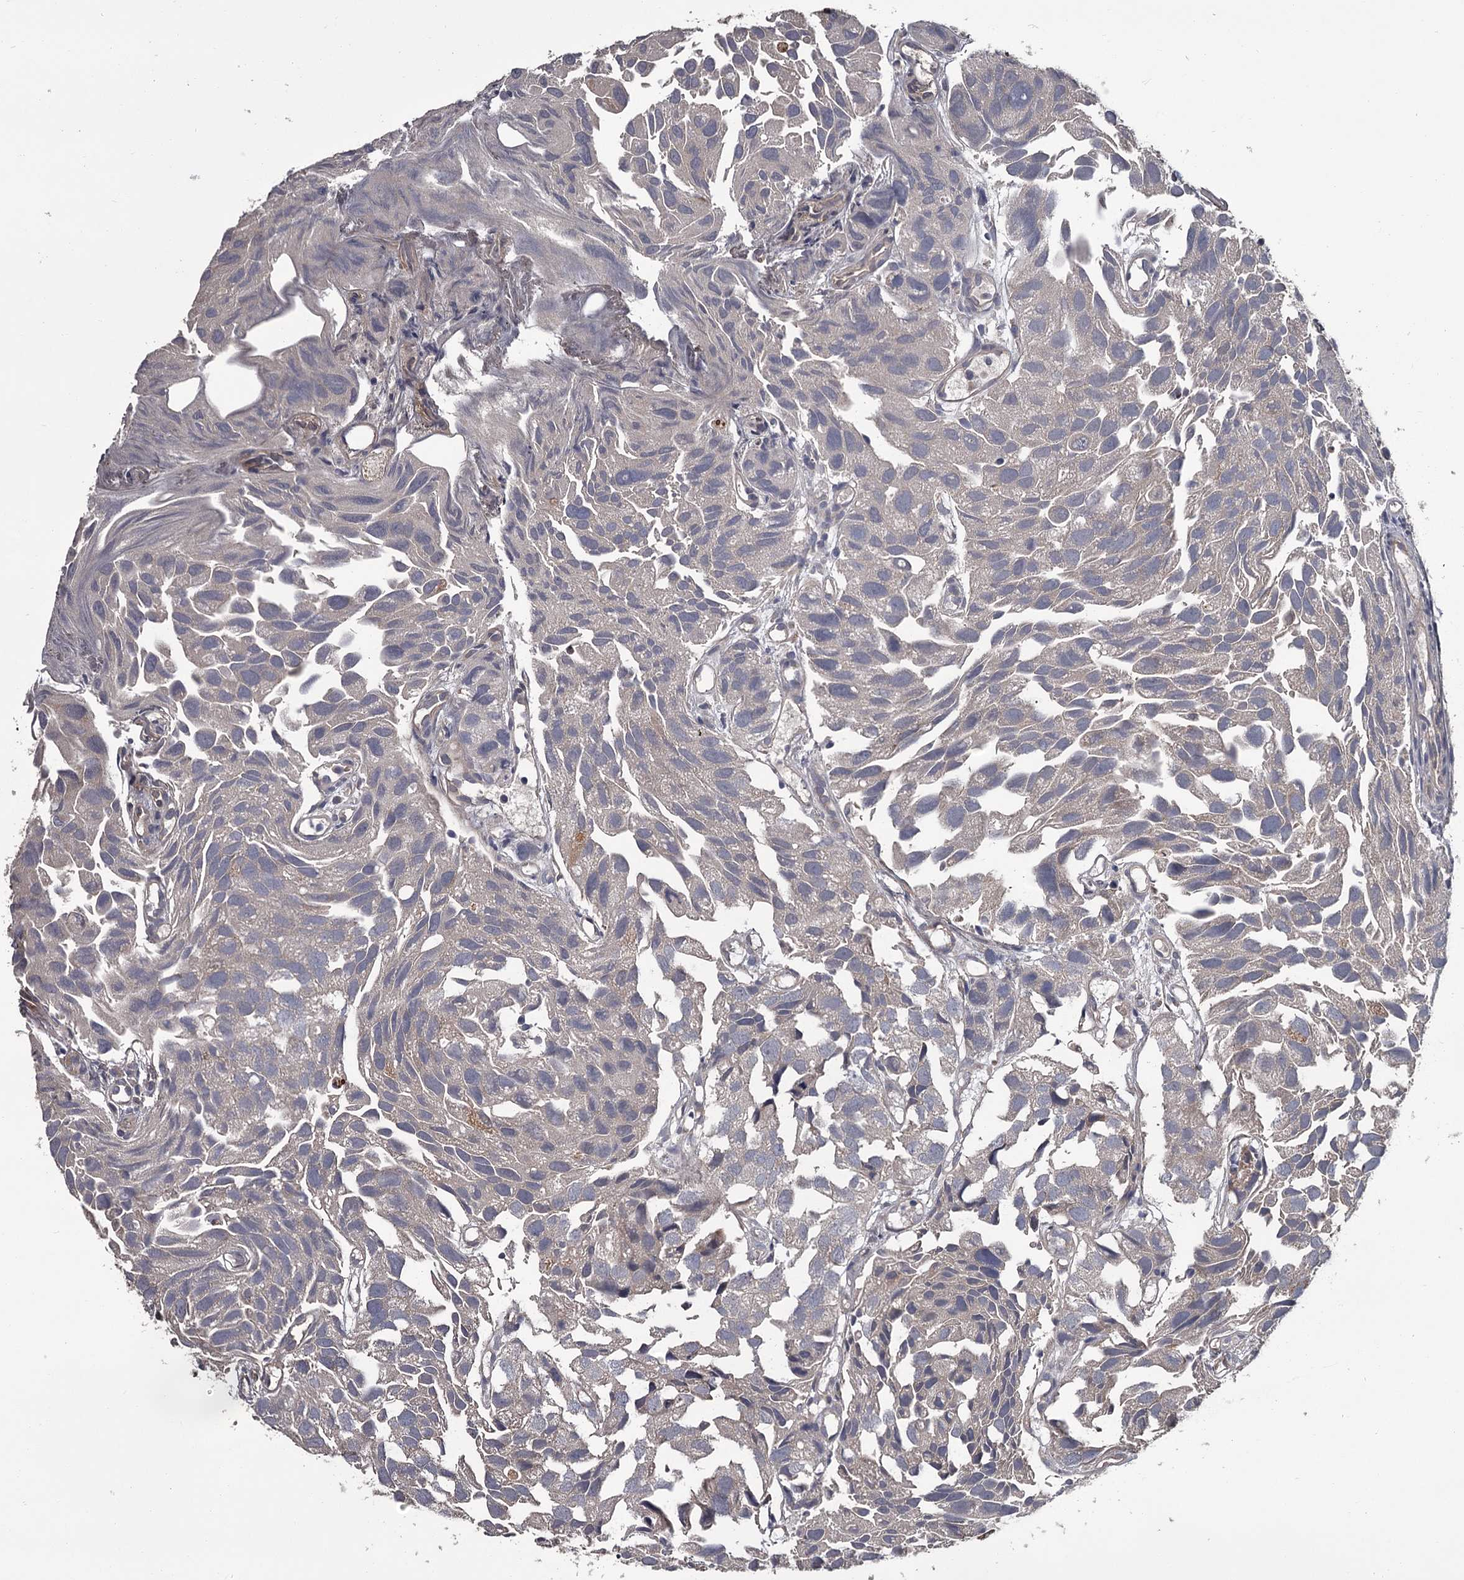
{"staining": {"intensity": "weak", "quantity": "25%-75%", "location": "cytoplasmic/membranous"}, "tissue": "urothelial cancer", "cell_type": "Tumor cells", "image_type": "cancer", "snomed": [{"axis": "morphology", "description": "Urothelial carcinoma, High grade"}, {"axis": "topography", "description": "Urinary bladder"}], "caption": "Protein expression analysis of human urothelial cancer reveals weak cytoplasmic/membranous staining in about 25%-75% of tumor cells. (DAB IHC, brown staining for protein, blue staining for nuclei).", "gene": "CDC42EP2", "patient": {"sex": "female", "age": 75}}